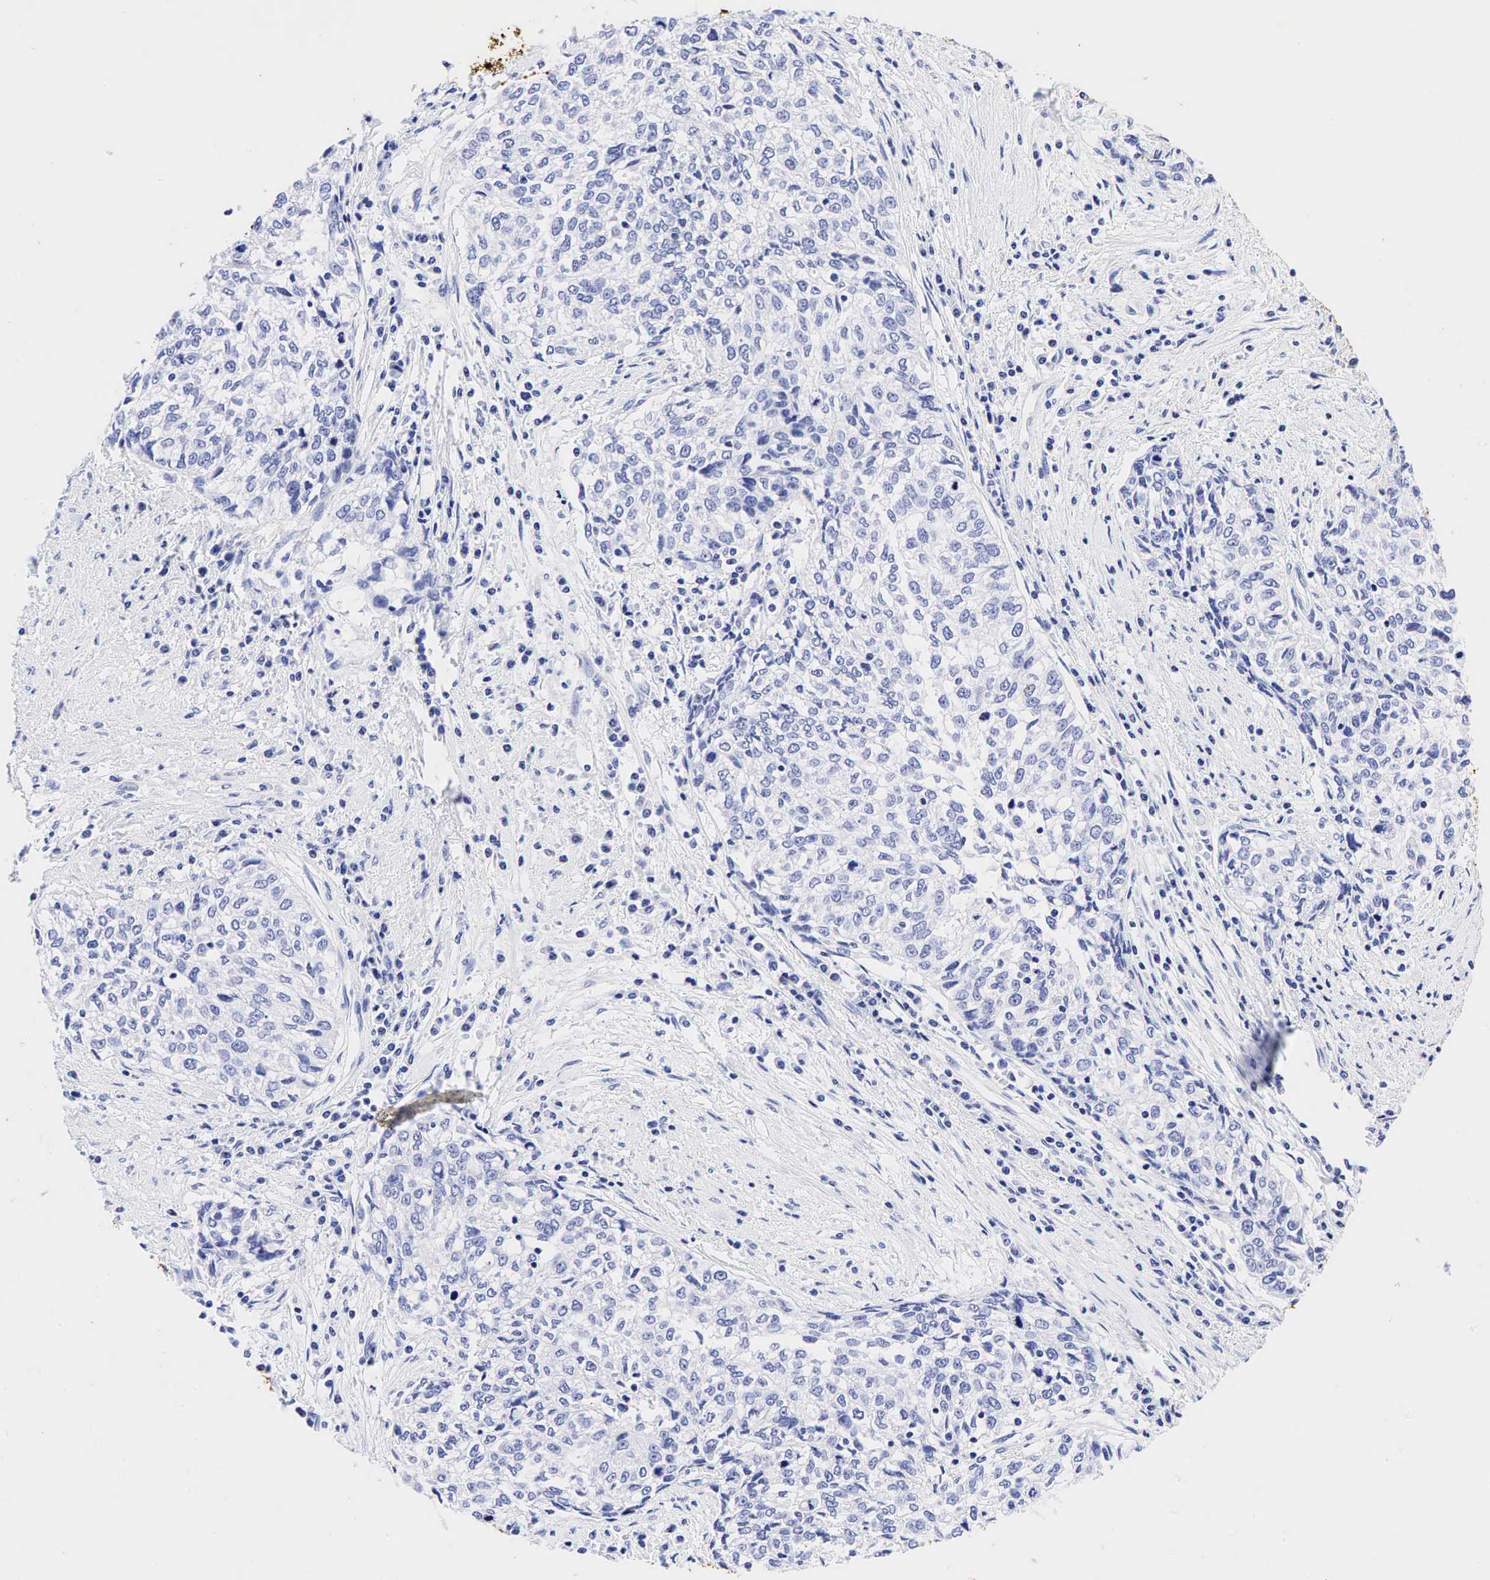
{"staining": {"intensity": "negative", "quantity": "none", "location": "none"}, "tissue": "cervical cancer", "cell_type": "Tumor cells", "image_type": "cancer", "snomed": [{"axis": "morphology", "description": "Squamous cell carcinoma, NOS"}, {"axis": "topography", "description": "Cervix"}], "caption": "Protein analysis of cervical cancer (squamous cell carcinoma) shows no significant positivity in tumor cells.", "gene": "KRT7", "patient": {"sex": "female", "age": 57}}